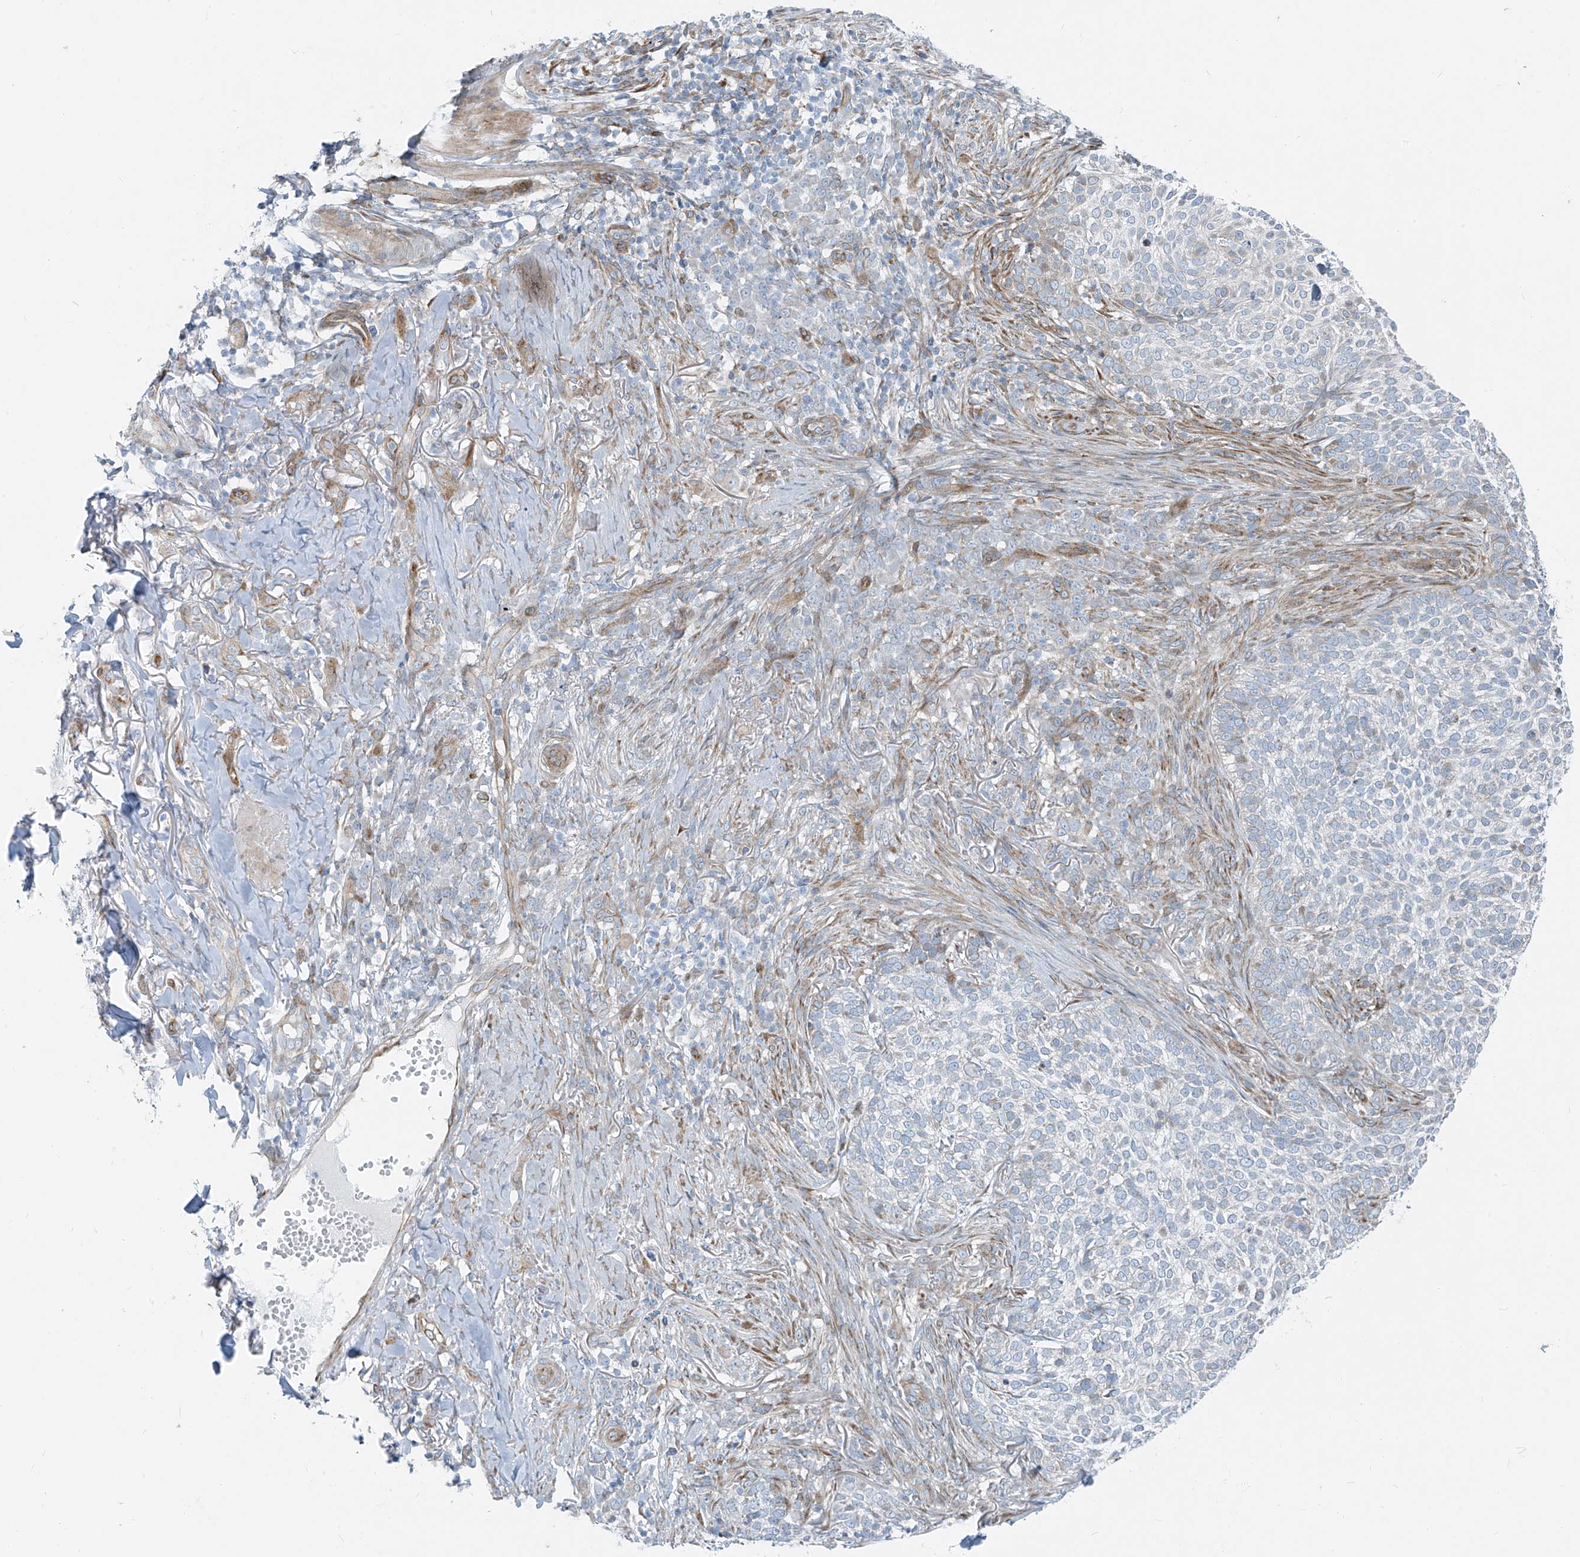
{"staining": {"intensity": "negative", "quantity": "none", "location": "none"}, "tissue": "skin cancer", "cell_type": "Tumor cells", "image_type": "cancer", "snomed": [{"axis": "morphology", "description": "Basal cell carcinoma"}, {"axis": "topography", "description": "Skin"}], "caption": "Human skin cancer stained for a protein using immunohistochemistry demonstrates no expression in tumor cells.", "gene": "HIC2", "patient": {"sex": "female", "age": 64}}